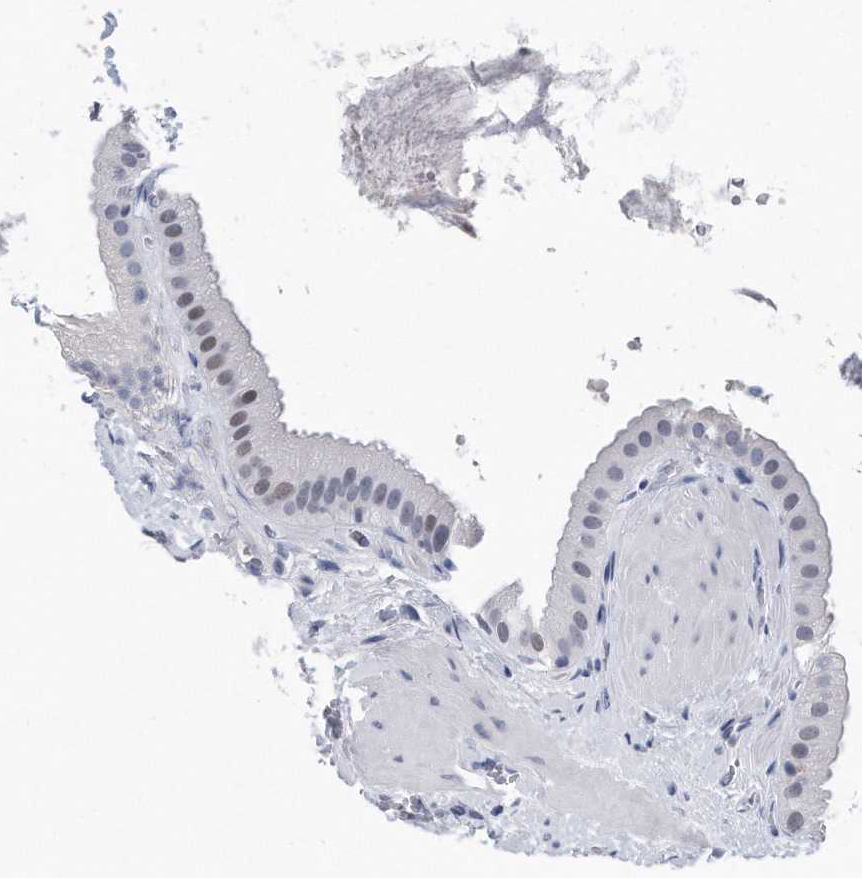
{"staining": {"intensity": "negative", "quantity": "none", "location": "none"}, "tissue": "gallbladder", "cell_type": "Glandular cells", "image_type": "normal", "snomed": [{"axis": "morphology", "description": "Normal tissue, NOS"}, {"axis": "topography", "description": "Gallbladder"}], "caption": "This is an immunohistochemistry micrograph of unremarkable human gallbladder. There is no staining in glandular cells.", "gene": "PCNA", "patient": {"sex": "male", "age": 55}}